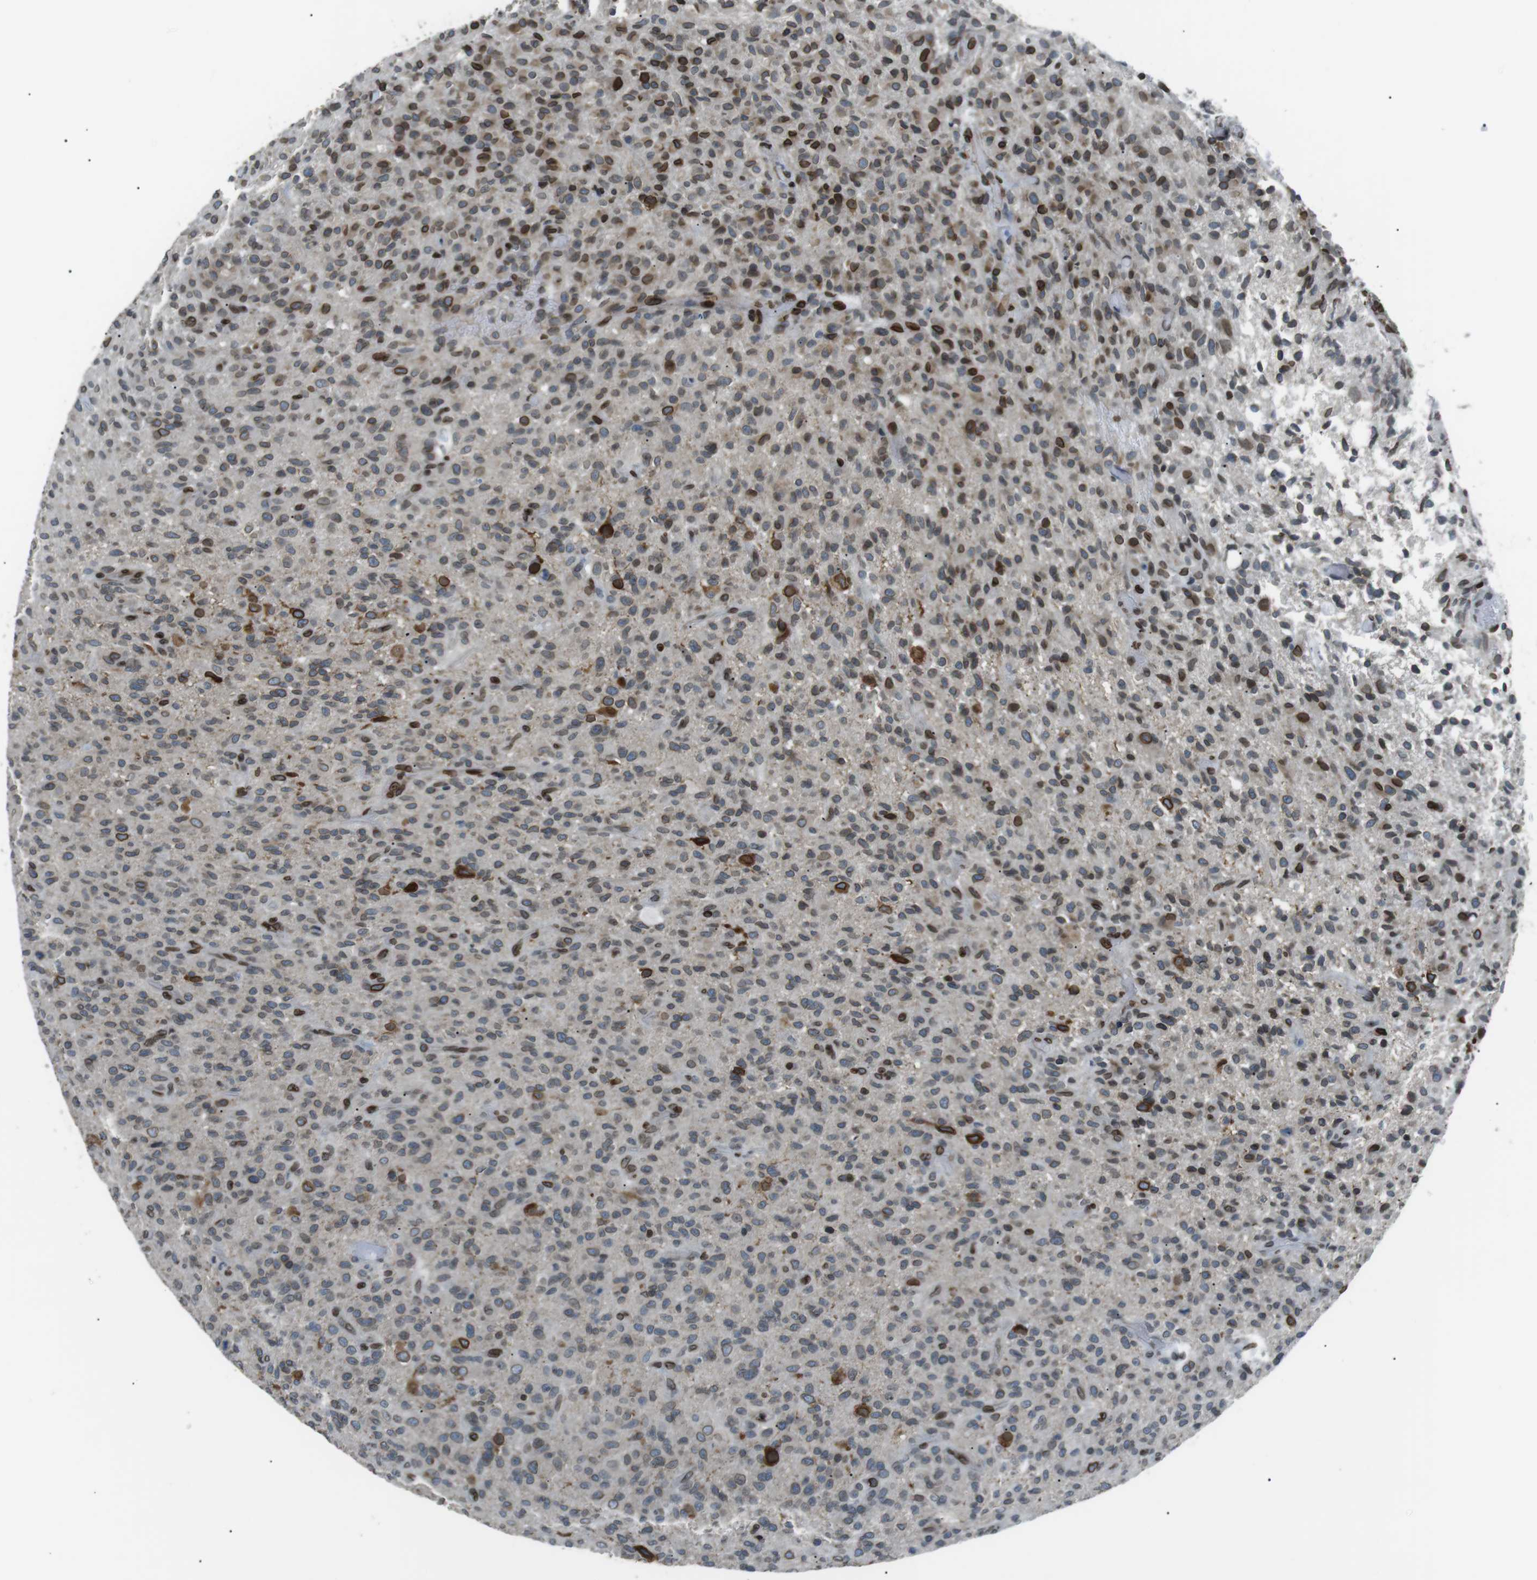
{"staining": {"intensity": "moderate", "quantity": "25%-75%", "location": "cytoplasmic/membranous,nuclear"}, "tissue": "glioma", "cell_type": "Tumor cells", "image_type": "cancer", "snomed": [{"axis": "morphology", "description": "Glioma, malignant, High grade"}, {"axis": "topography", "description": "Brain"}], "caption": "Tumor cells demonstrate moderate cytoplasmic/membranous and nuclear staining in approximately 25%-75% of cells in malignant high-grade glioma. (DAB (3,3'-diaminobenzidine) IHC with brightfield microscopy, high magnification).", "gene": "TMX4", "patient": {"sex": "male", "age": 71}}